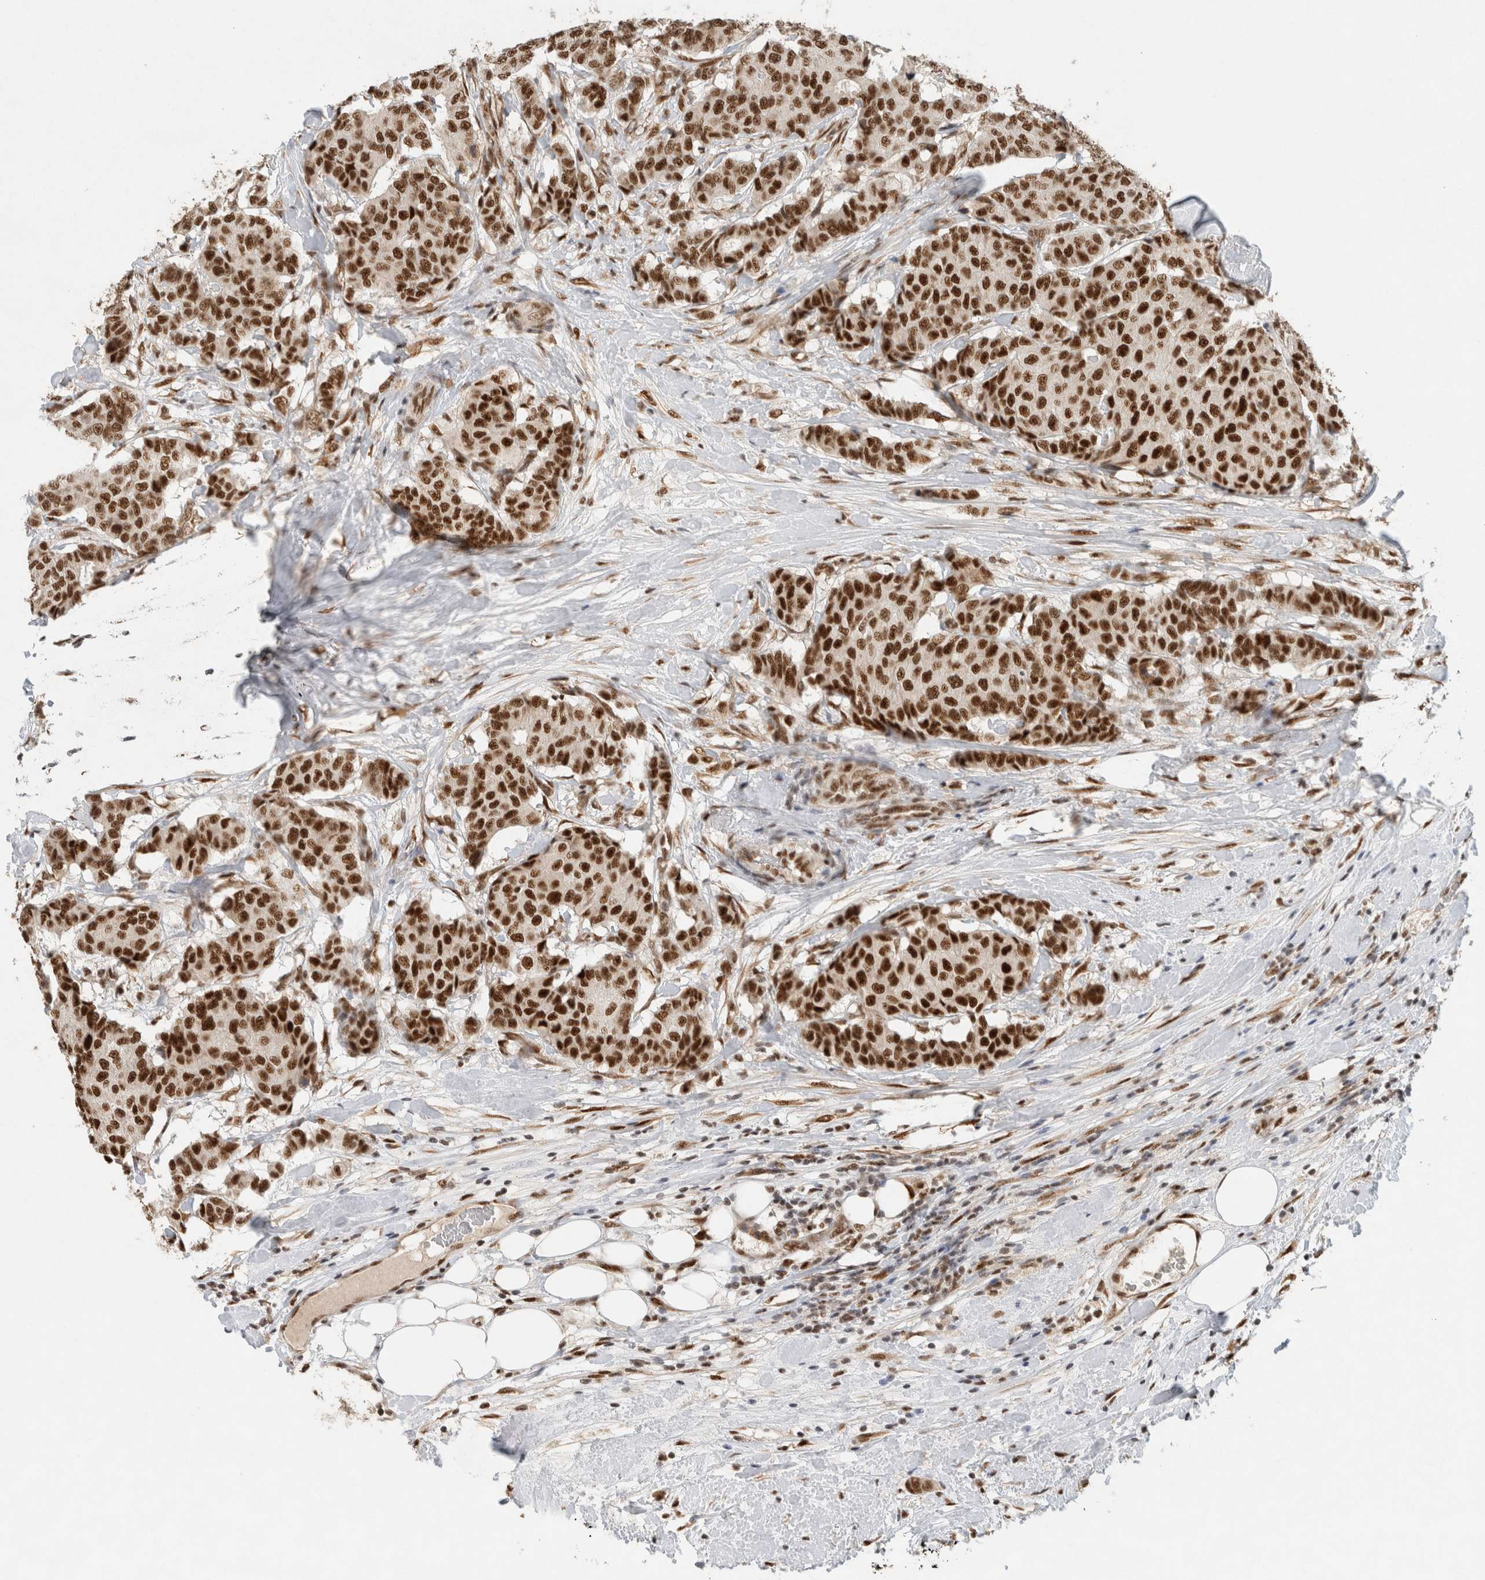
{"staining": {"intensity": "strong", "quantity": ">75%", "location": "nuclear"}, "tissue": "breast cancer", "cell_type": "Tumor cells", "image_type": "cancer", "snomed": [{"axis": "morphology", "description": "Duct carcinoma"}, {"axis": "topography", "description": "Breast"}], "caption": "The immunohistochemical stain shows strong nuclear expression in tumor cells of invasive ductal carcinoma (breast) tissue.", "gene": "DDX42", "patient": {"sex": "female", "age": 75}}